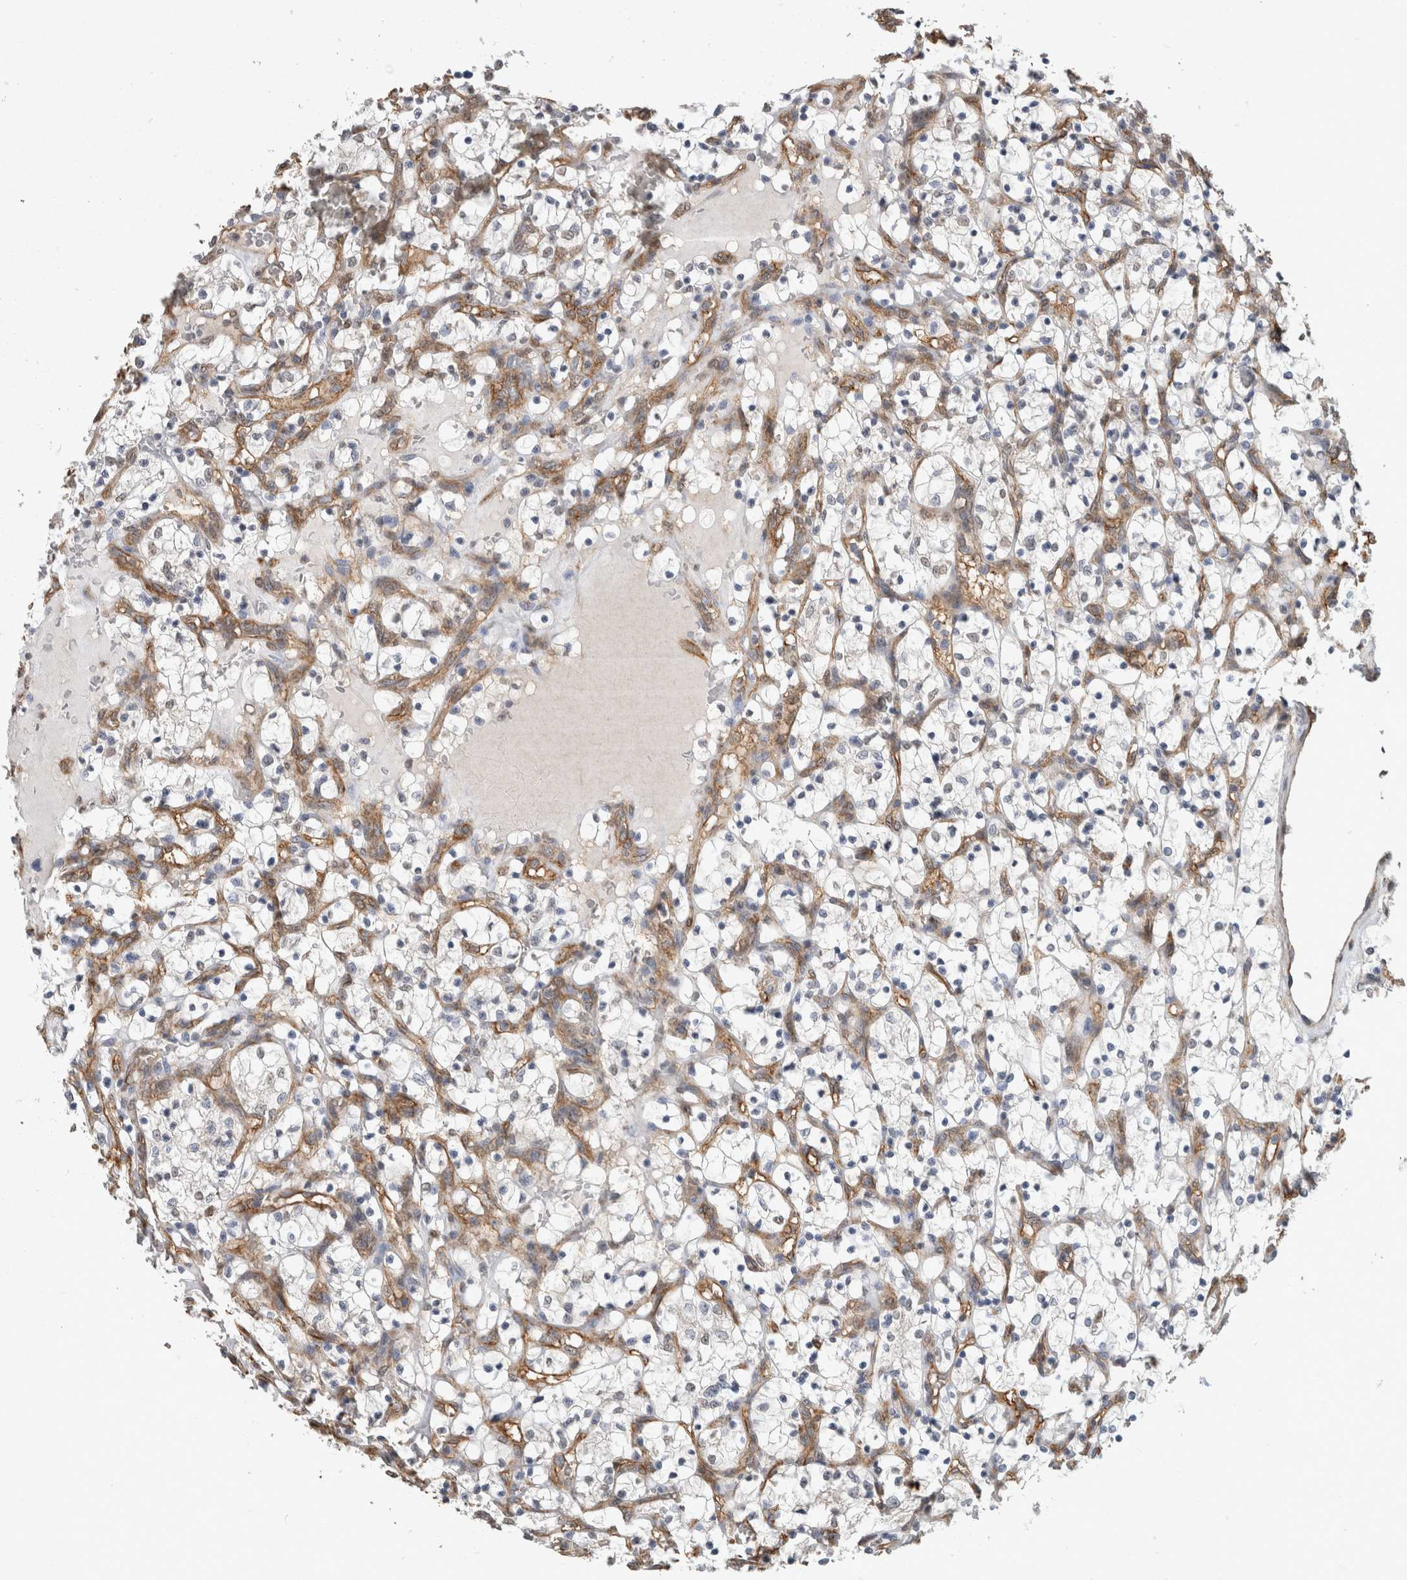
{"staining": {"intensity": "negative", "quantity": "none", "location": "none"}, "tissue": "renal cancer", "cell_type": "Tumor cells", "image_type": "cancer", "snomed": [{"axis": "morphology", "description": "Adenocarcinoma, NOS"}, {"axis": "topography", "description": "Kidney"}], "caption": "Tumor cells are negative for brown protein staining in renal cancer.", "gene": "RECK", "patient": {"sex": "female", "age": 69}}